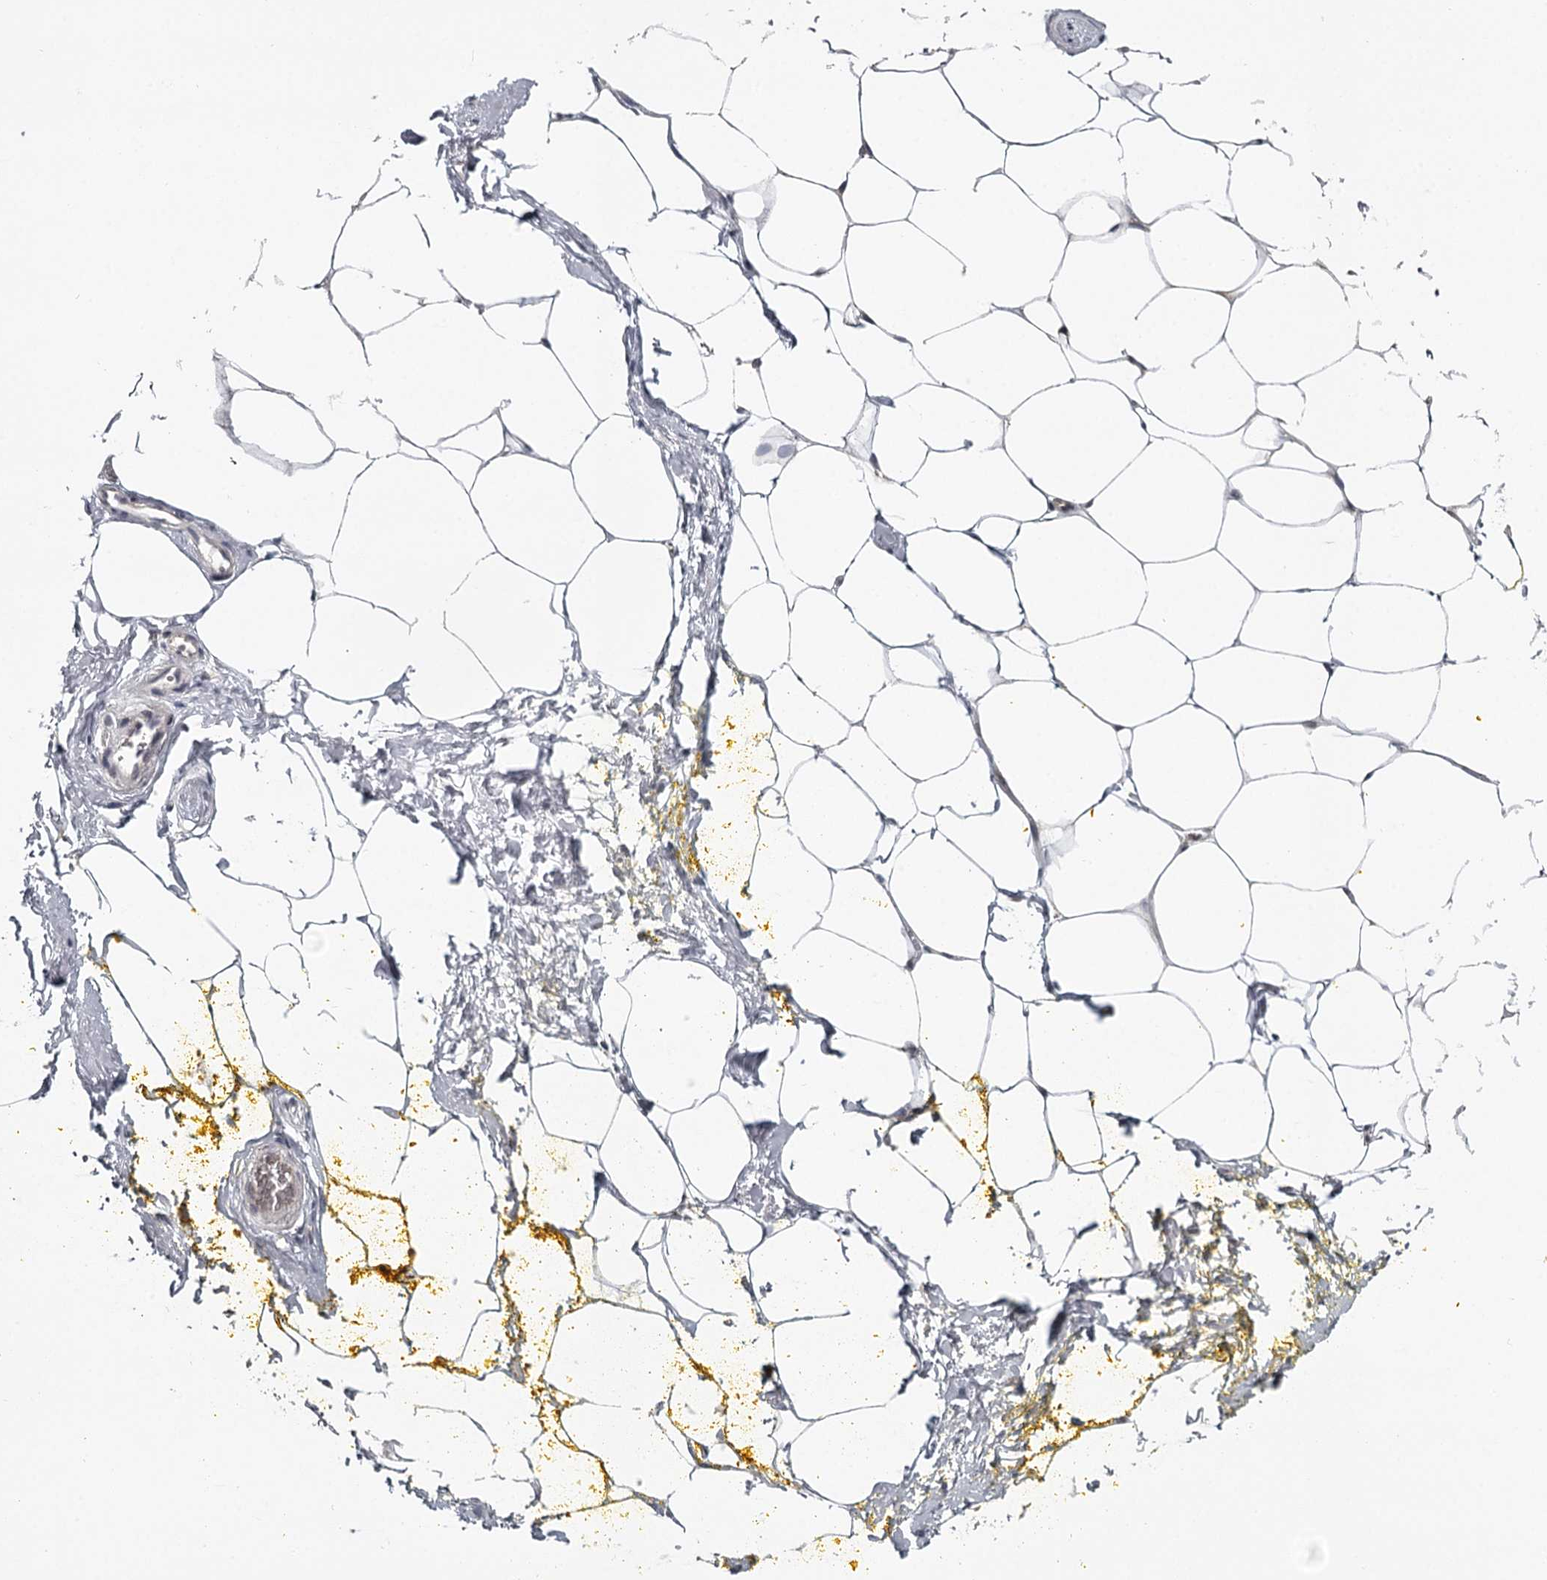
{"staining": {"intensity": "weak", "quantity": "<25%", "location": "nuclear"}, "tissue": "adipose tissue", "cell_type": "Adipocytes", "image_type": "normal", "snomed": [{"axis": "morphology", "description": "Normal tissue, NOS"}, {"axis": "morphology", "description": "Adenocarcinoma, Low grade"}, {"axis": "topography", "description": "Prostate"}, {"axis": "topography", "description": "Peripheral nerve tissue"}], "caption": "An immunohistochemistry image of unremarkable adipose tissue is shown. There is no staining in adipocytes of adipose tissue.", "gene": "FAM13C", "patient": {"sex": "male", "age": 63}}